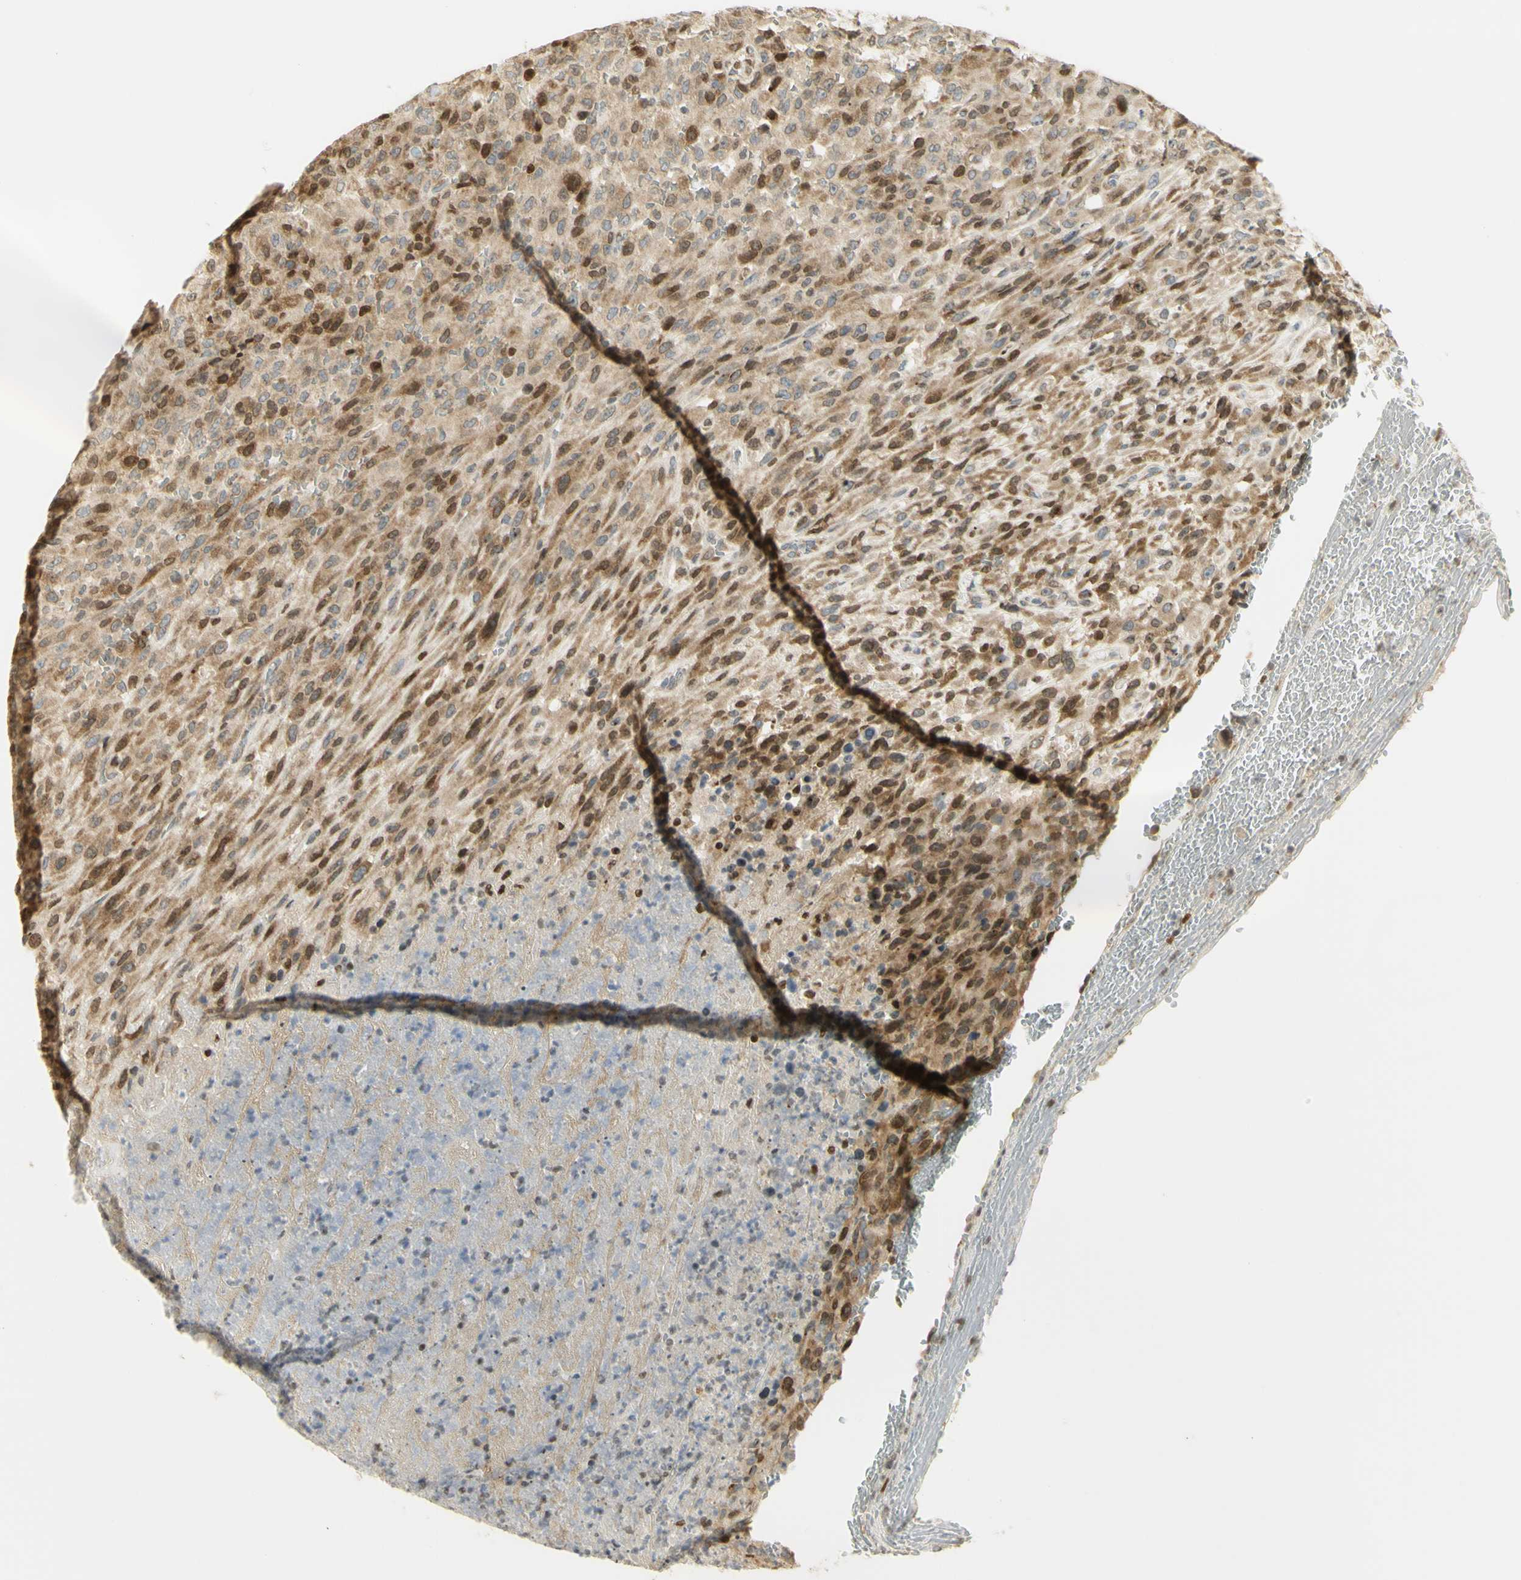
{"staining": {"intensity": "moderate", "quantity": ">75%", "location": "cytoplasmic/membranous,nuclear"}, "tissue": "urothelial cancer", "cell_type": "Tumor cells", "image_type": "cancer", "snomed": [{"axis": "morphology", "description": "Urothelial carcinoma, High grade"}, {"axis": "topography", "description": "Urinary bladder"}], "caption": "IHC histopathology image of high-grade urothelial carcinoma stained for a protein (brown), which displays medium levels of moderate cytoplasmic/membranous and nuclear staining in about >75% of tumor cells.", "gene": "KIF11", "patient": {"sex": "male", "age": 66}}